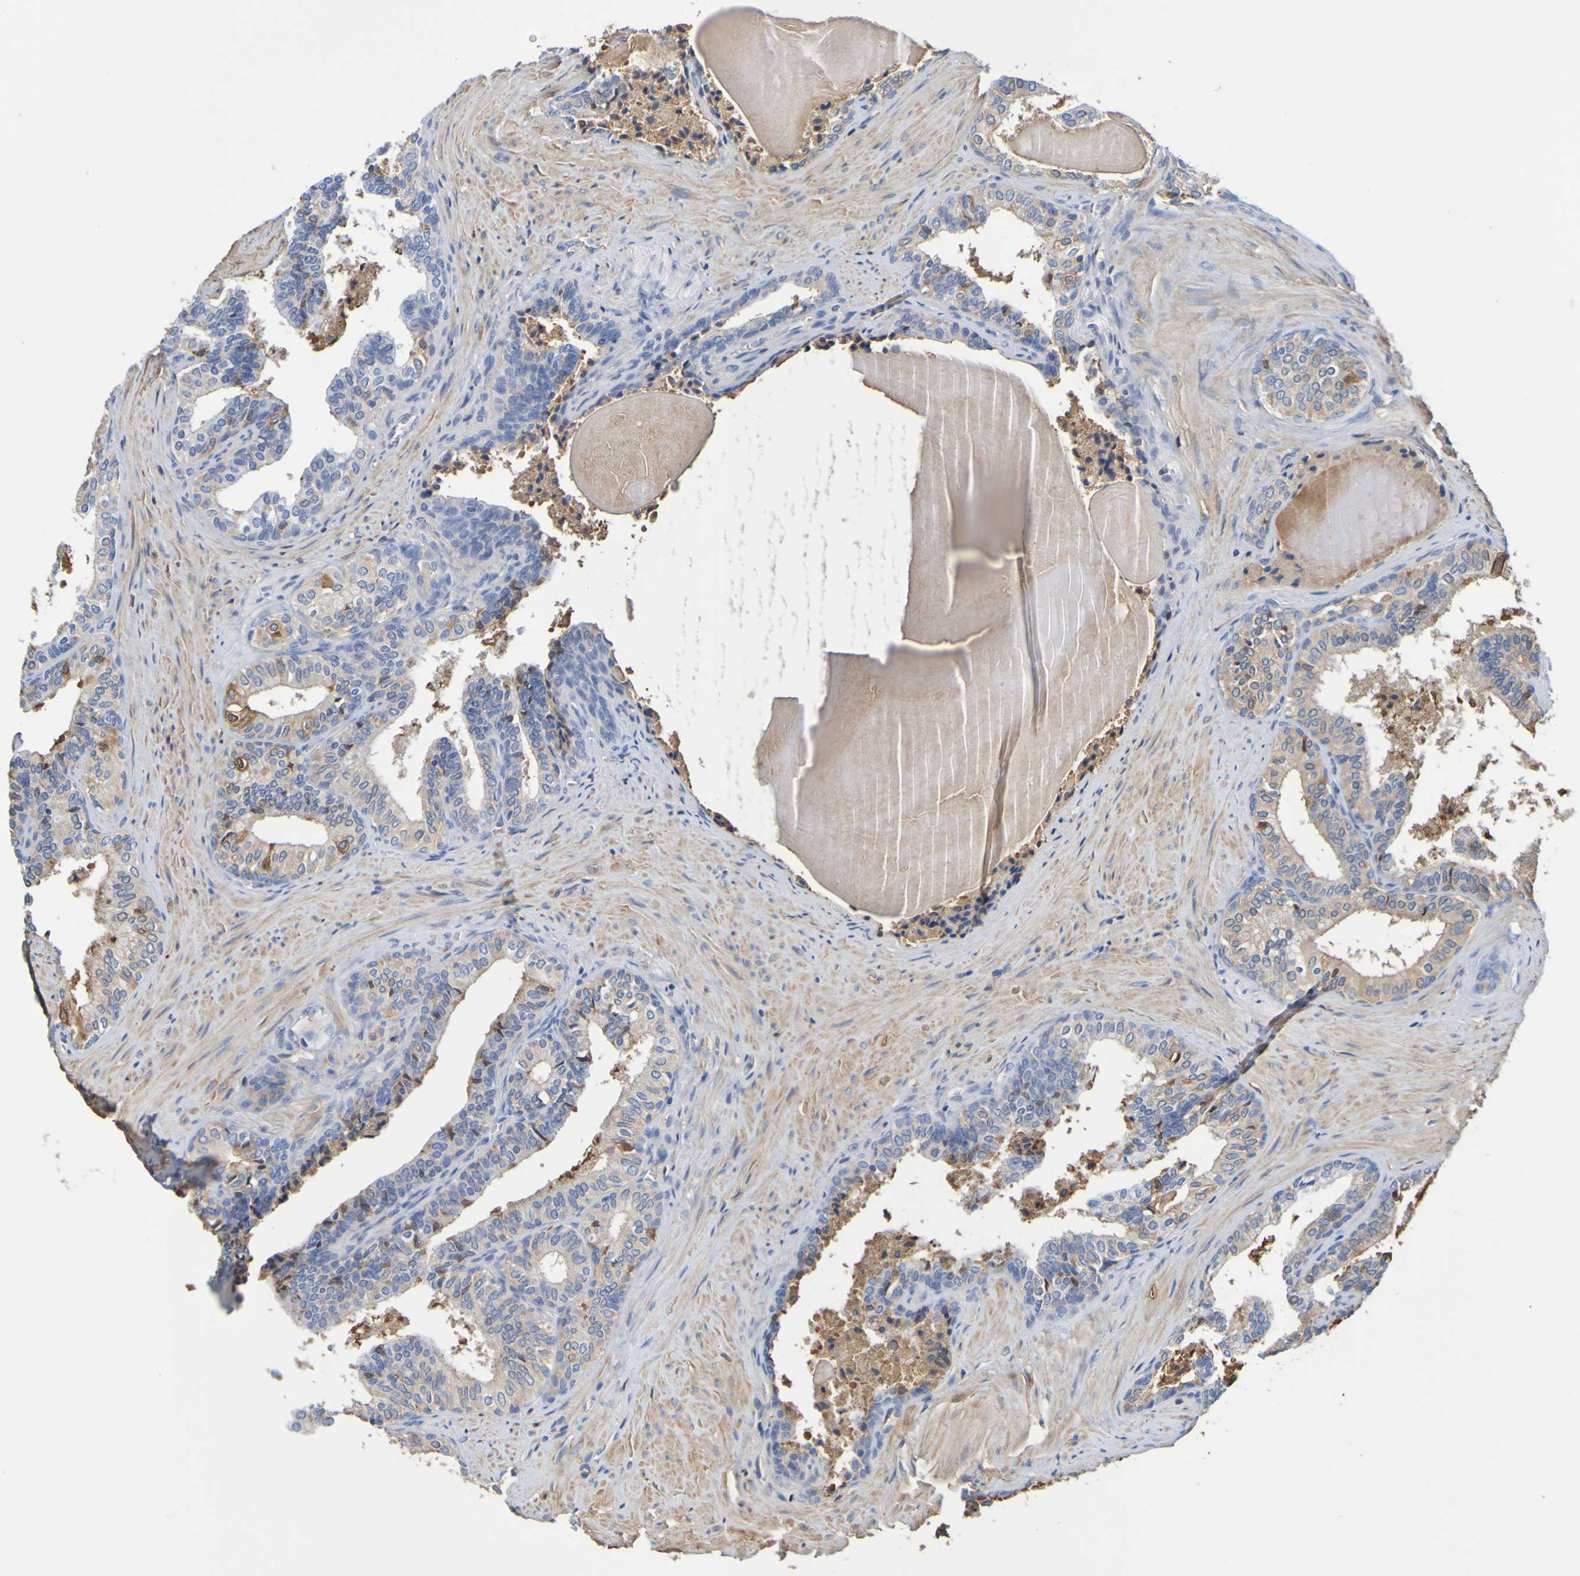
{"staining": {"intensity": "moderate", "quantity": "25%-75%", "location": "cytoplasmic/membranous"}, "tissue": "prostate cancer", "cell_type": "Tumor cells", "image_type": "cancer", "snomed": [{"axis": "morphology", "description": "Adenocarcinoma, Low grade"}, {"axis": "topography", "description": "Prostate"}], "caption": "Human prostate adenocarcinoma (low-grade) stained with a protein marker shows moderate staining in tumor cells.", "gene": "GAB3", "patient": {"sex": "male", "age": 60}}